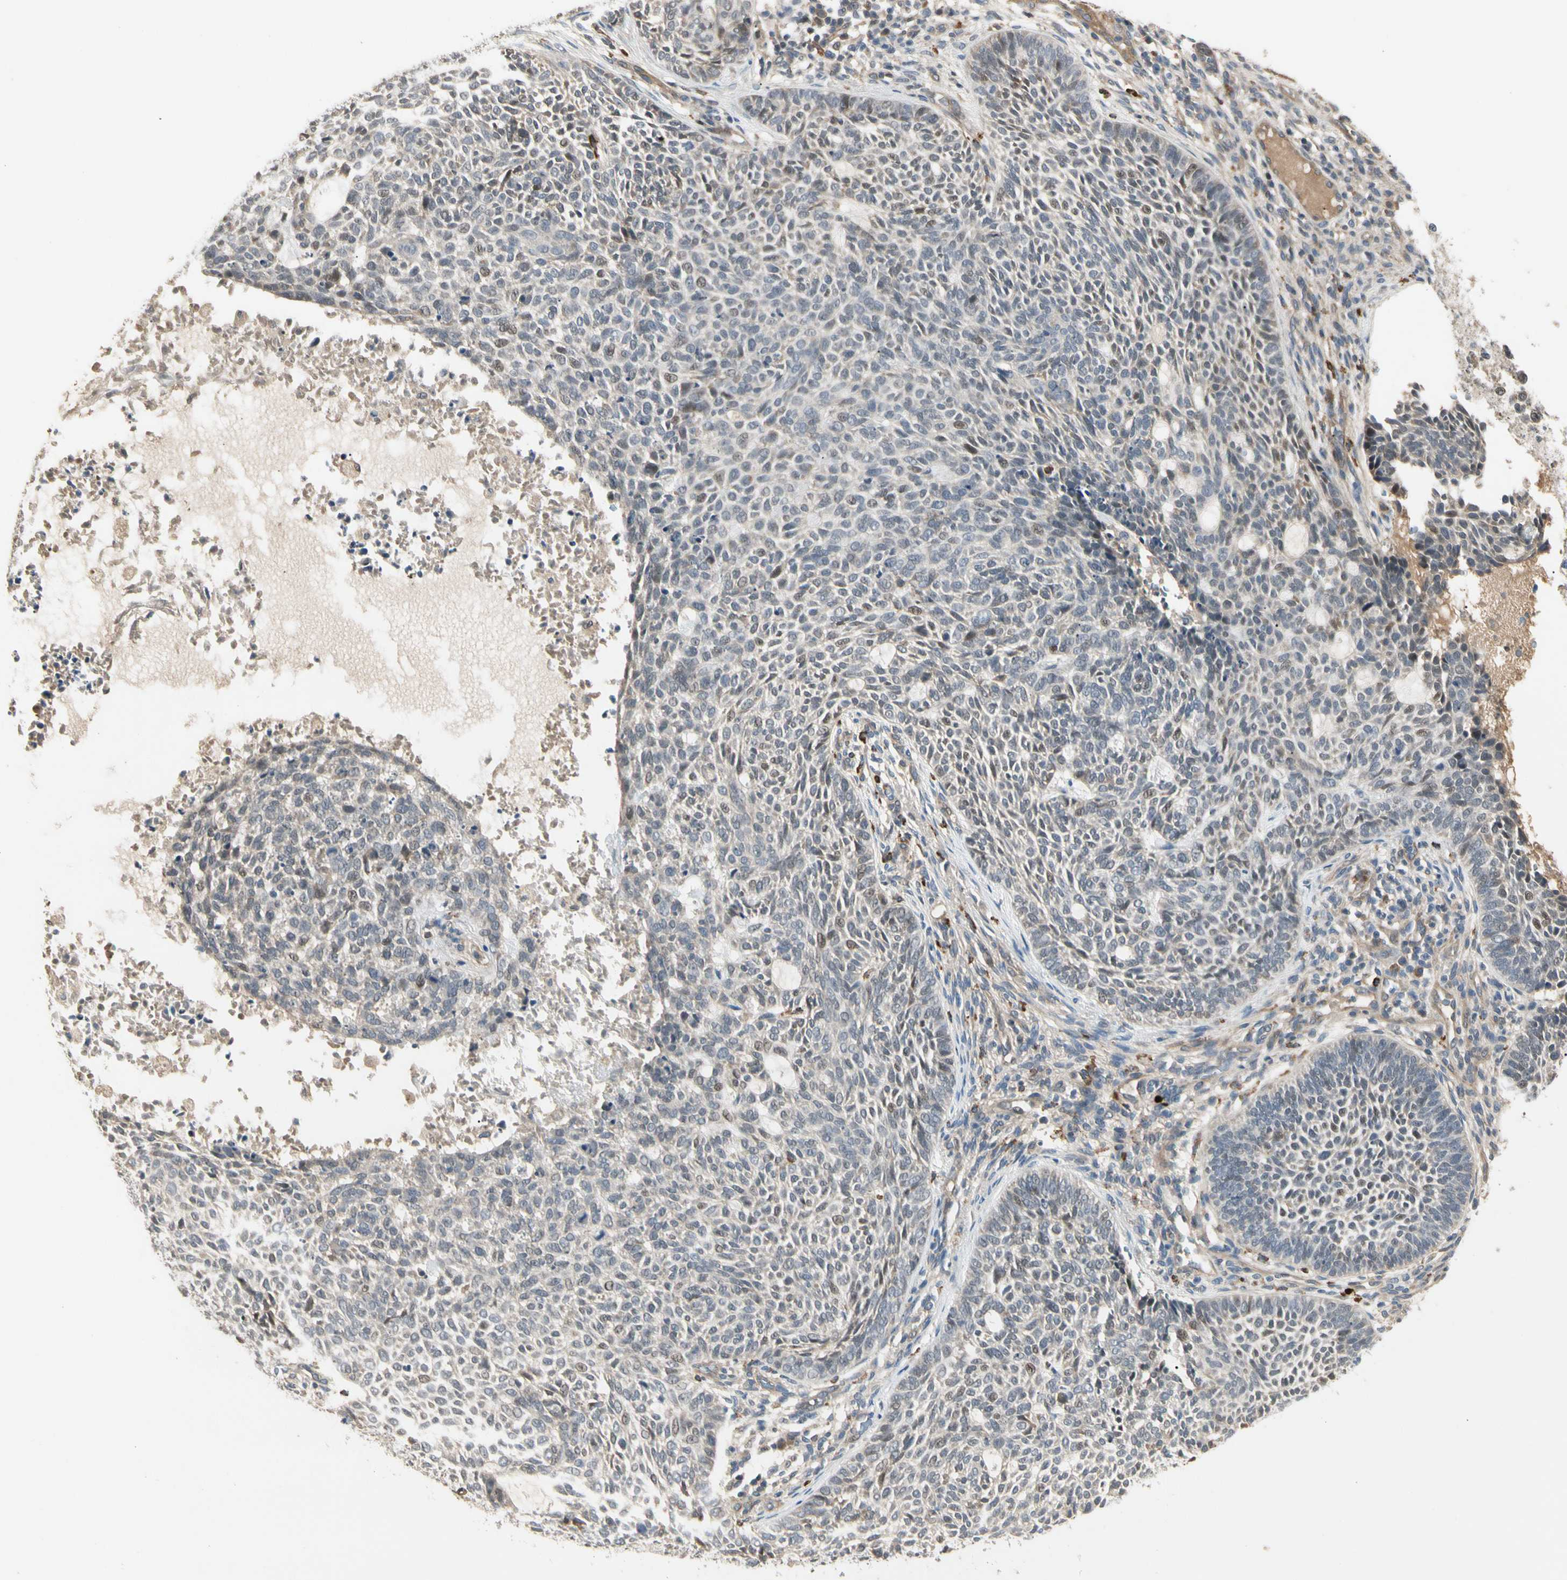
{"staining": {"intensity": "weak", "quantity": "25%-75%", "location": "cytoplasmic/membranous"}, "tissue": "skin cancer", "cell_type": "Tumor cells", "image_type": "cancer", "snomed": [{"axis": "morphology", "description": "Basal cell carcinoma"}, {"axis": "topography", "description": "Skin"}], "caption": "Human skin cancer (basal cell carcinoma) stained with a brown dye exhibits weak cytoplasmic/membranous positive positivity in about 25%-75% of tumor cells.", "gene": "ATG4C", "patient": {"sex": "male", "age": 87}}